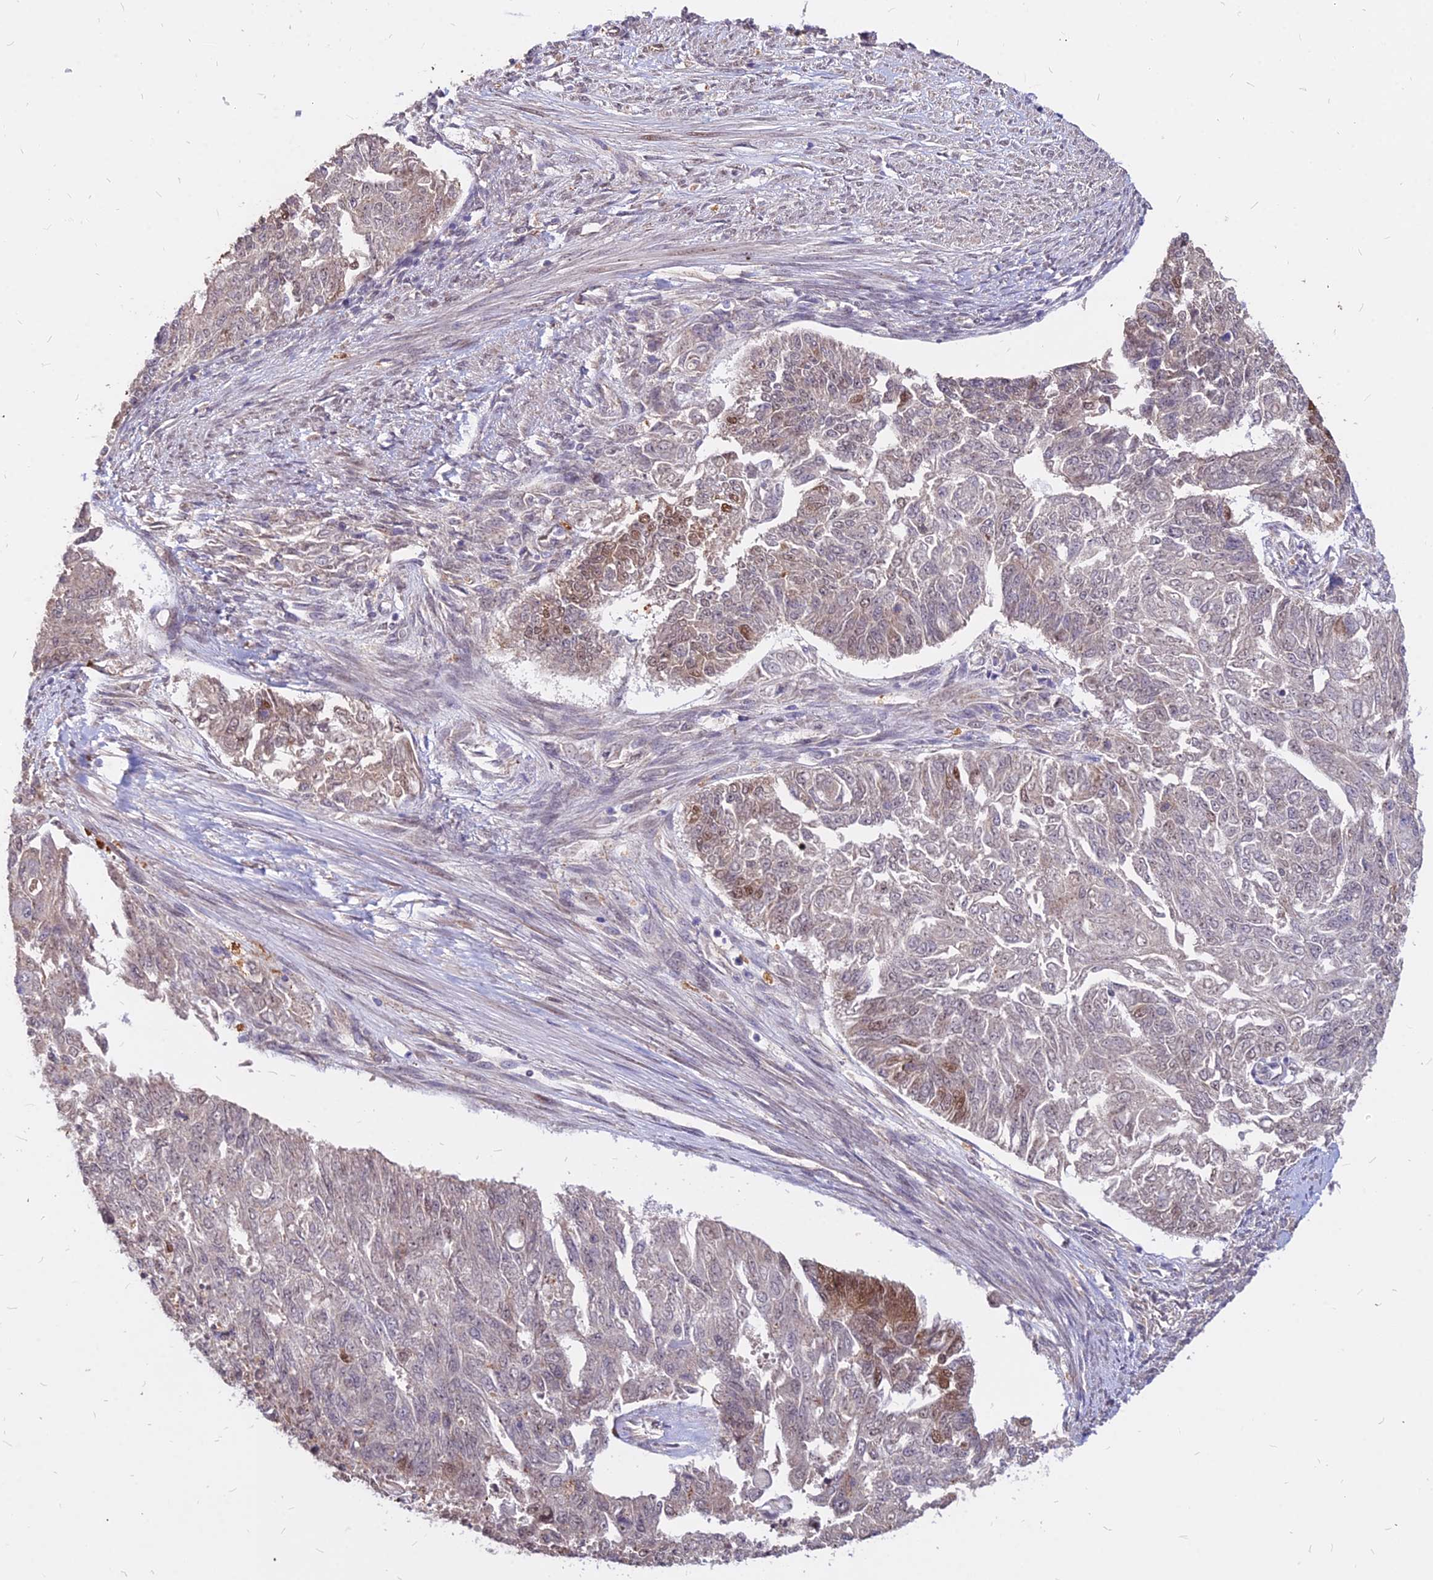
{"staining": {"intensity": "moderate", "quantity": "<25%", "location": "cytoplasmic/membranous,nuclear"}, "tissue": "endometrial cancer", "cell_type": "Tumor cells", "image_type": "cancer", "snomed": [{"axis": "morphology", "description": "Adenocarcinoma, NOS"}, {"axis": "topography", "description": "Endometrium"}], "caption": "Immunohistochemical staining of endometrial cancer shows moderate cytoplasmic/membranous and nuclear protein staining in about <25% of tumor cells.", "gene": "C11orf68", "patient": {"sex": "female", "age": 32}}